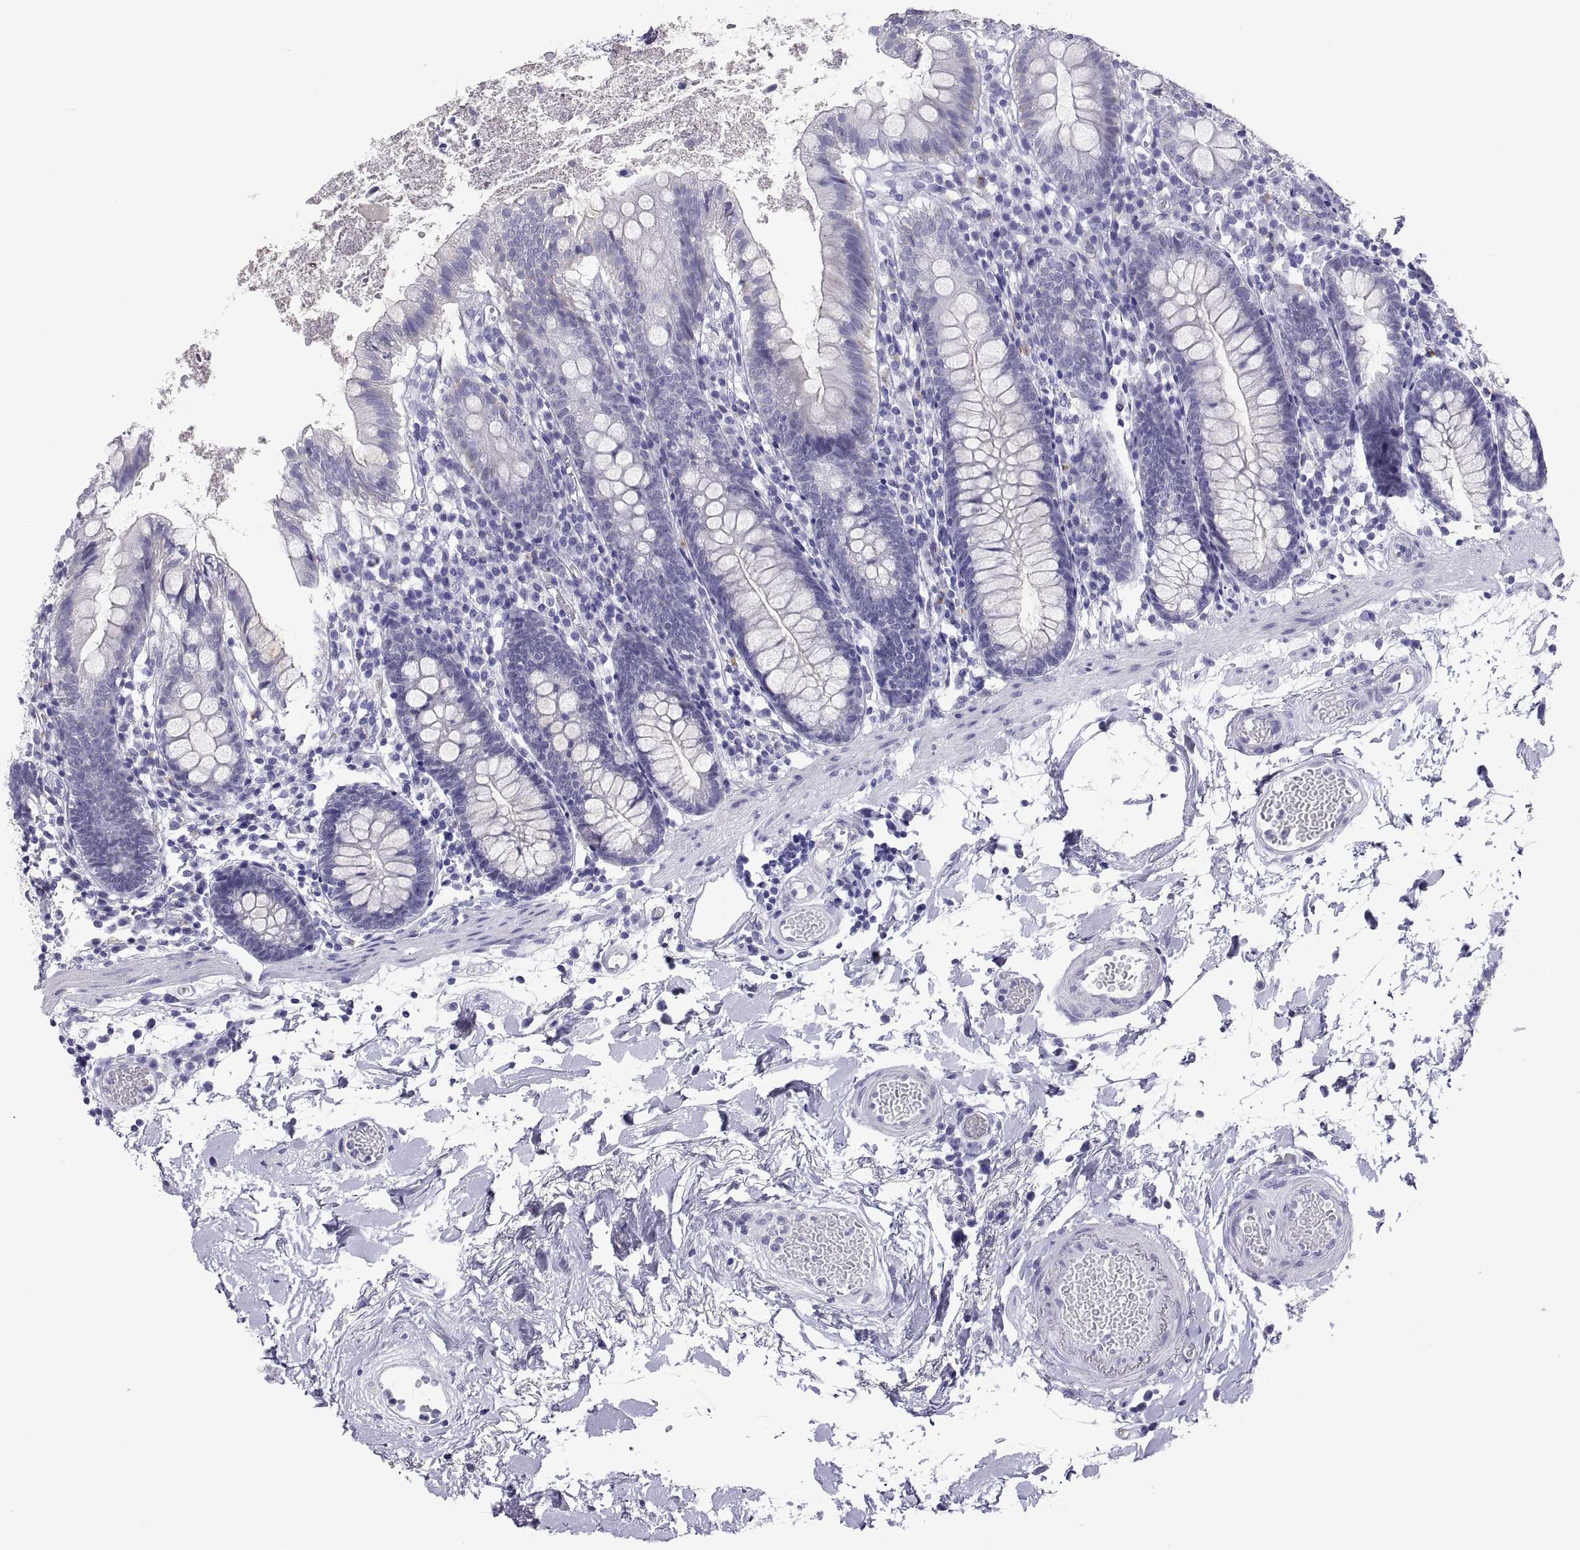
{"staining": {"intensity": "negative", "quantity": "none", "location": "none"}, "tissue": "small intestine", "cell_type": "Glandular cells", "image_type": "normal", "snomed": [{"axis": "morphology", "description": "Normal tissue, NOS"}, {"axis": "topography", "description": "Small intestine"}], "caption": "Photomicrograph shows no significant protein expression in glandular cells of unremarkable small intestine. The staining is performed using DAB (3,3'-diaminobenzidine) brown chromogen with nuclei counter-stained in using hematoxylin.", "gene": "QRICH2", "patient": {"sex": "female", "age": 90}}